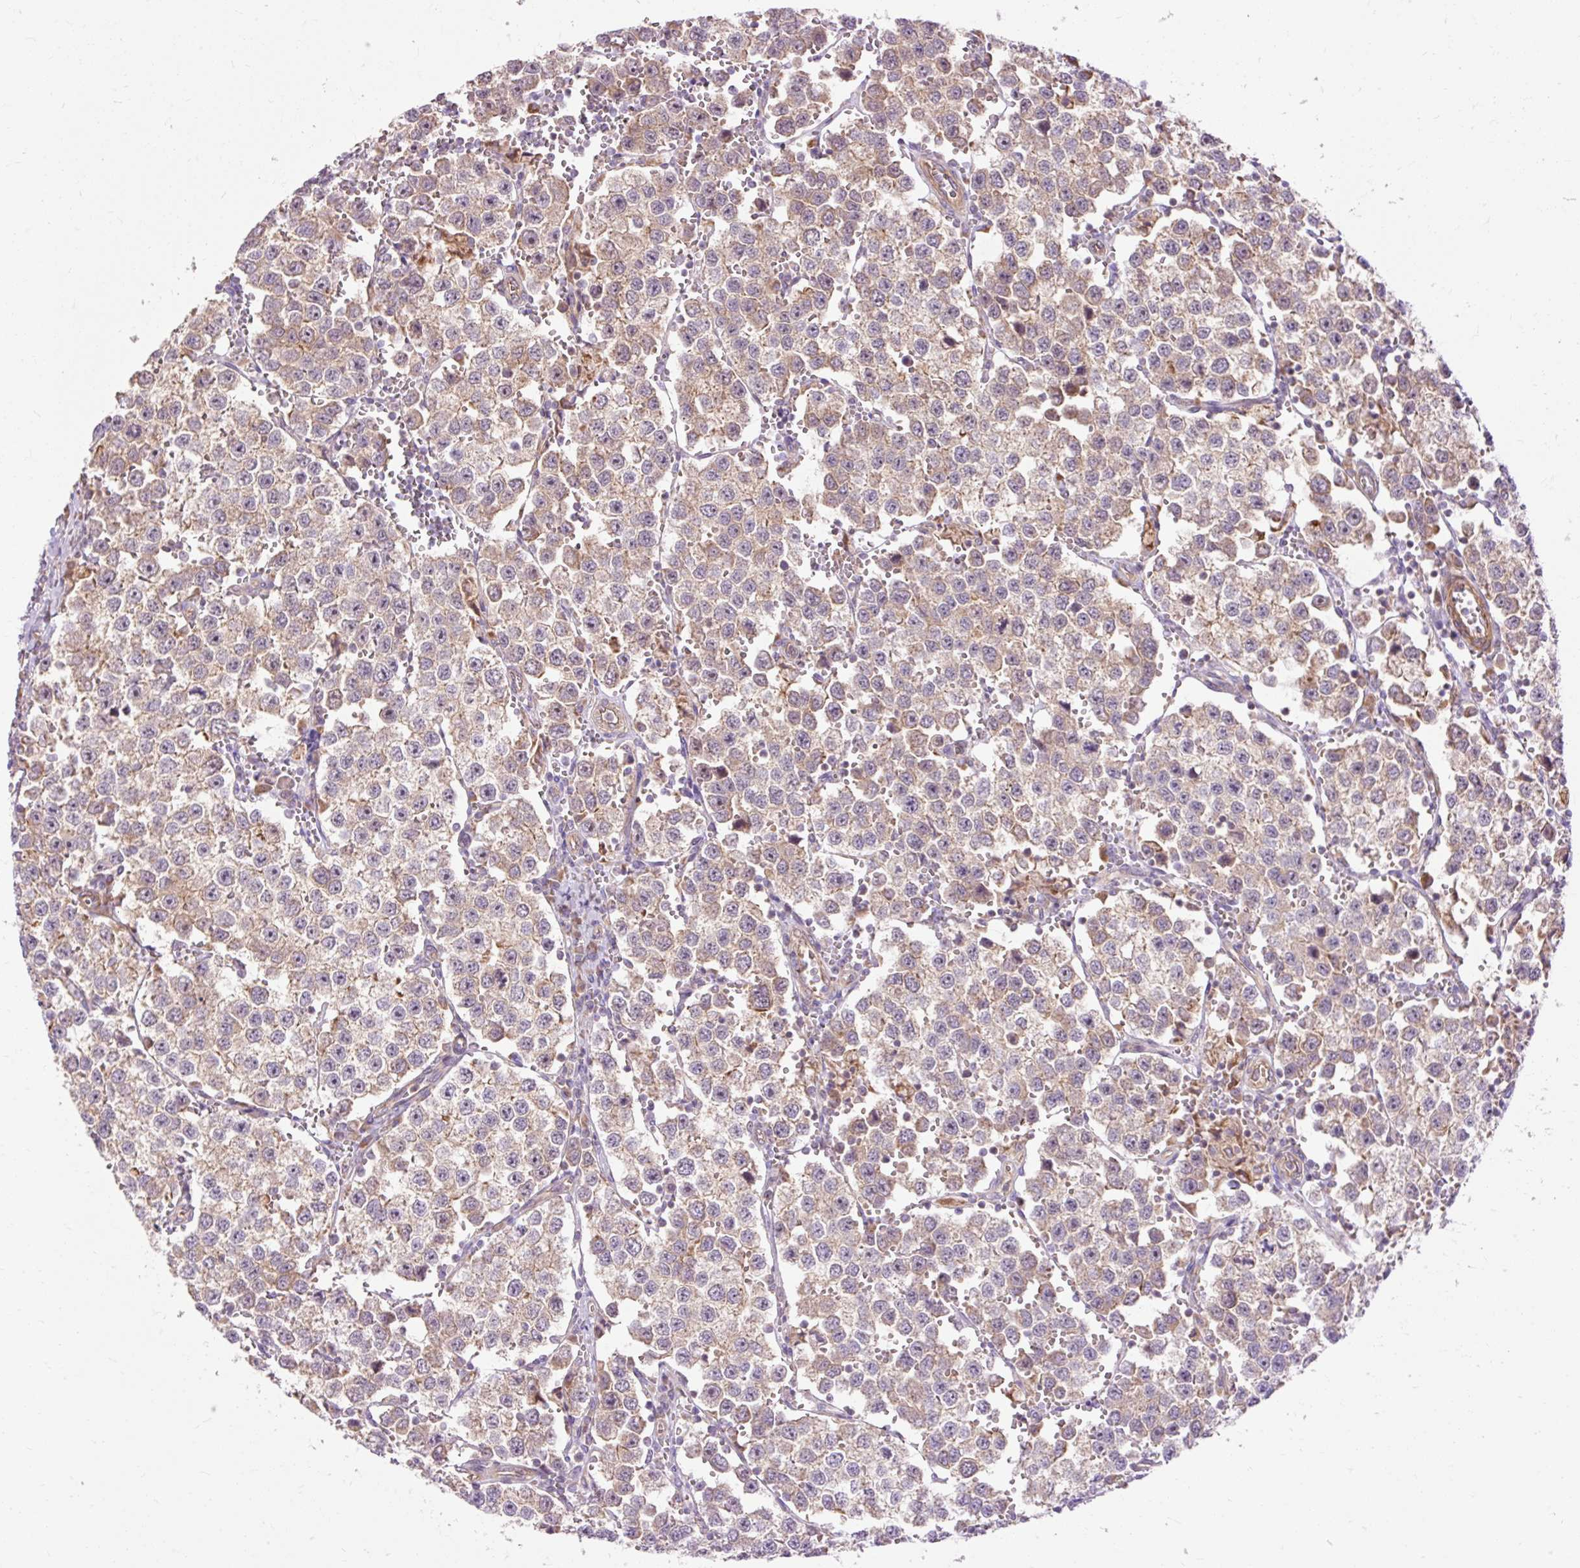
{"staining": {"intensity": "weak", "quantity": "25%-75%", "location": "cytoplasmic/membranous"}, "tissue": "testis cancer", "cell_type": "Tumor cells", "image_type": "cancer", "snomed": [{"axis": "morphology", "description": "Seminoma, NOS"}, {"axis": "topography", "description": "Testis"}], "caption": "An immunohistochemistry histopathology image of neoplastic tissue is shown. Protein staining in brown shows weak cytoplasmic/membranous positivity in testis cancer (seminoma) within tumor cells.", "gene": "RIPOR3", "patient": {"sex": "male", "age": 37}}